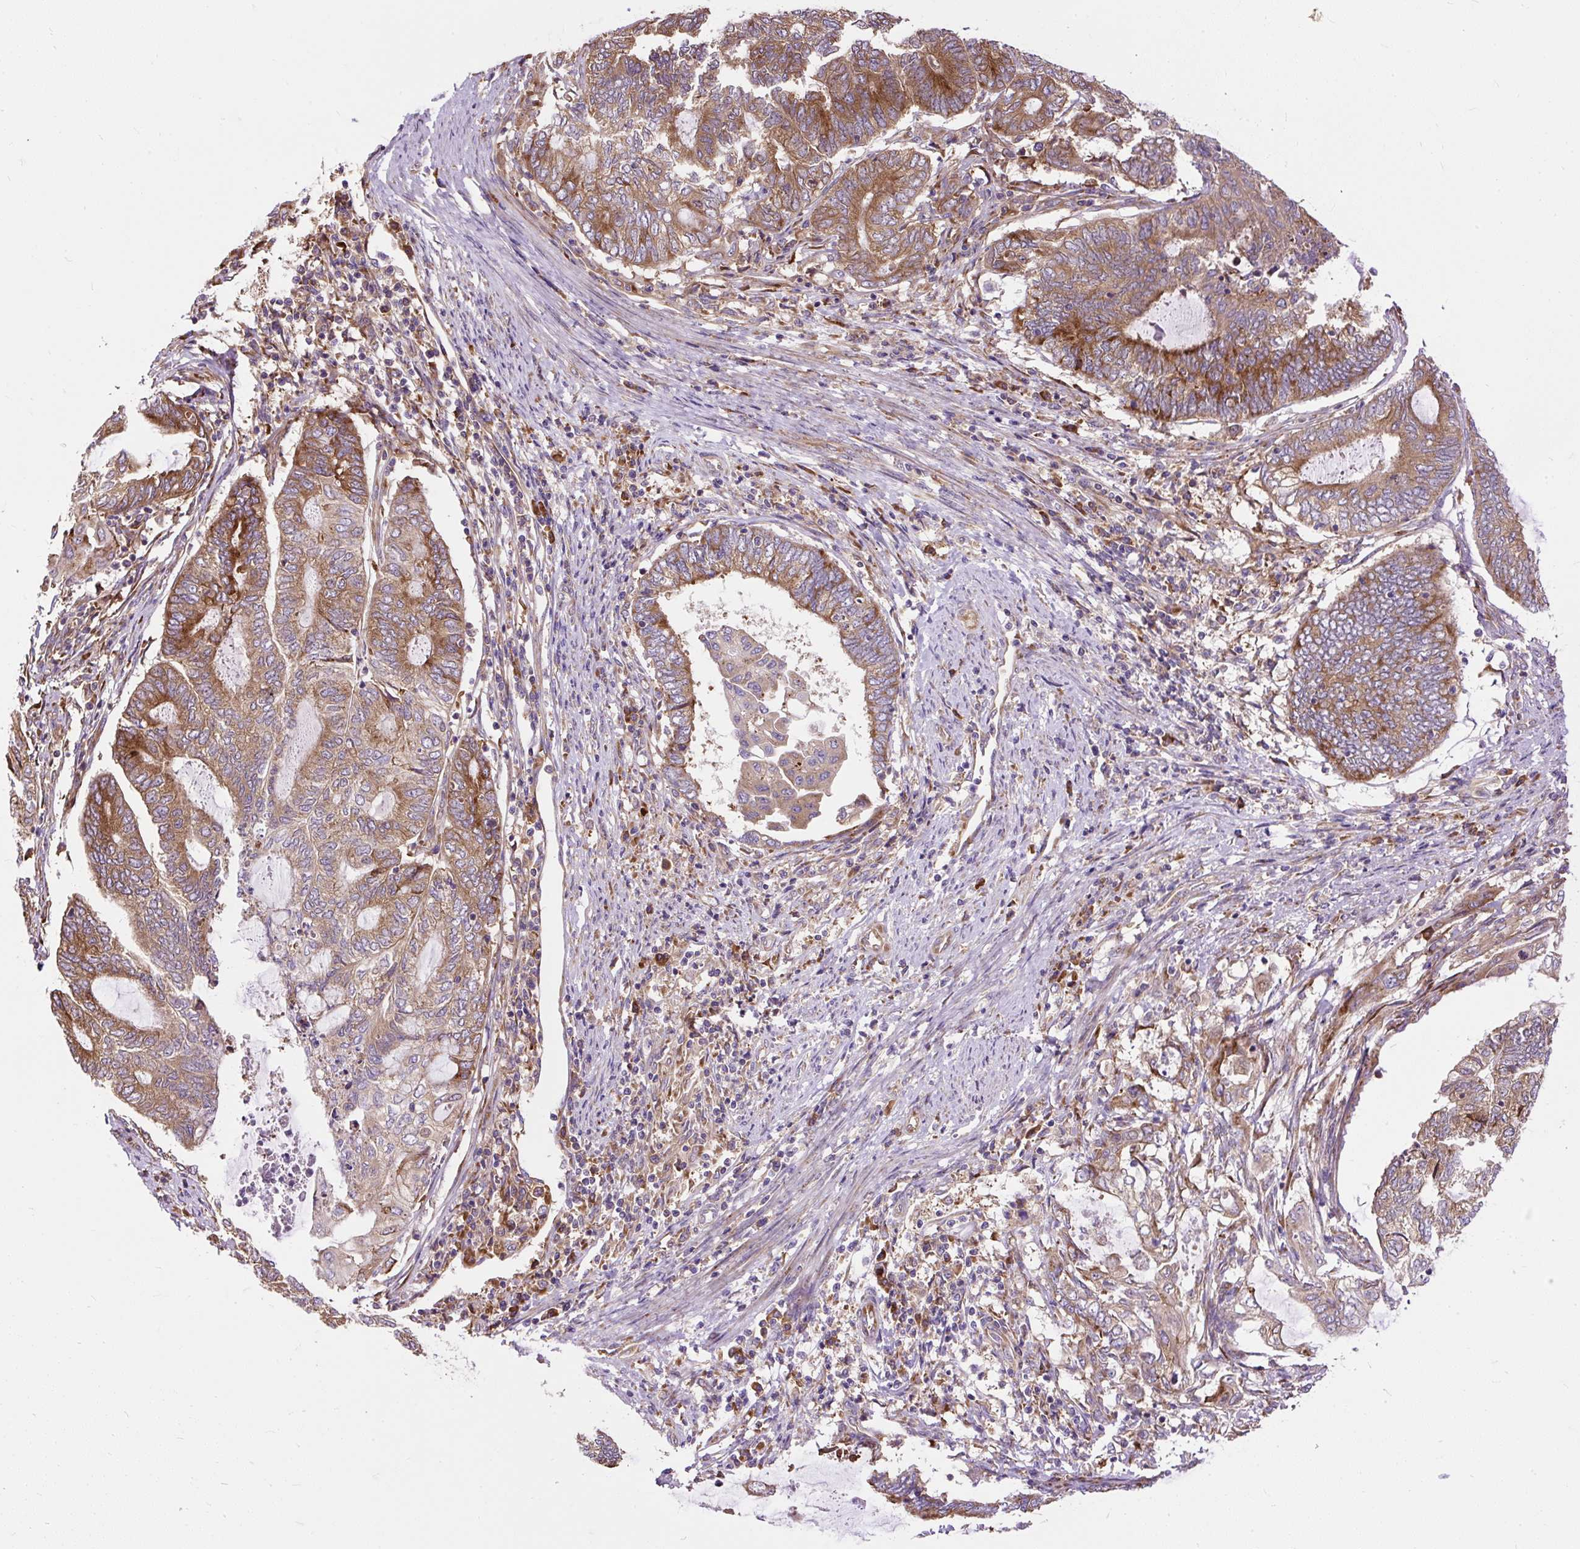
{"staining": {"intensity": "moderate", "quantity": ">75%", "location": "cytoplasmic/membranous"}, "tissue": "endometrial cancer", "cell_type": "Tumor cells", "image_type": "cancer", "snomed": [{"axis": "morphology", "description": "Adenocarcinoma, NOS"}, {"axis": "topography", "description": "Uterus"}, {"axis": "topography", "description": "Endometrium"}], "caption": "The micrograph demonstrates a brown stain indicating the presence of a protein in the cytoplasmic/membranous of tumor cells in endometrial cancer (adenocarcinoma). Using DAB (brown) and hematoxylin (blue) stains, captured at high magnification using brightfield microscopy.", "gene": "RPS5", "patient": {"sex": "female", "age": 70}}